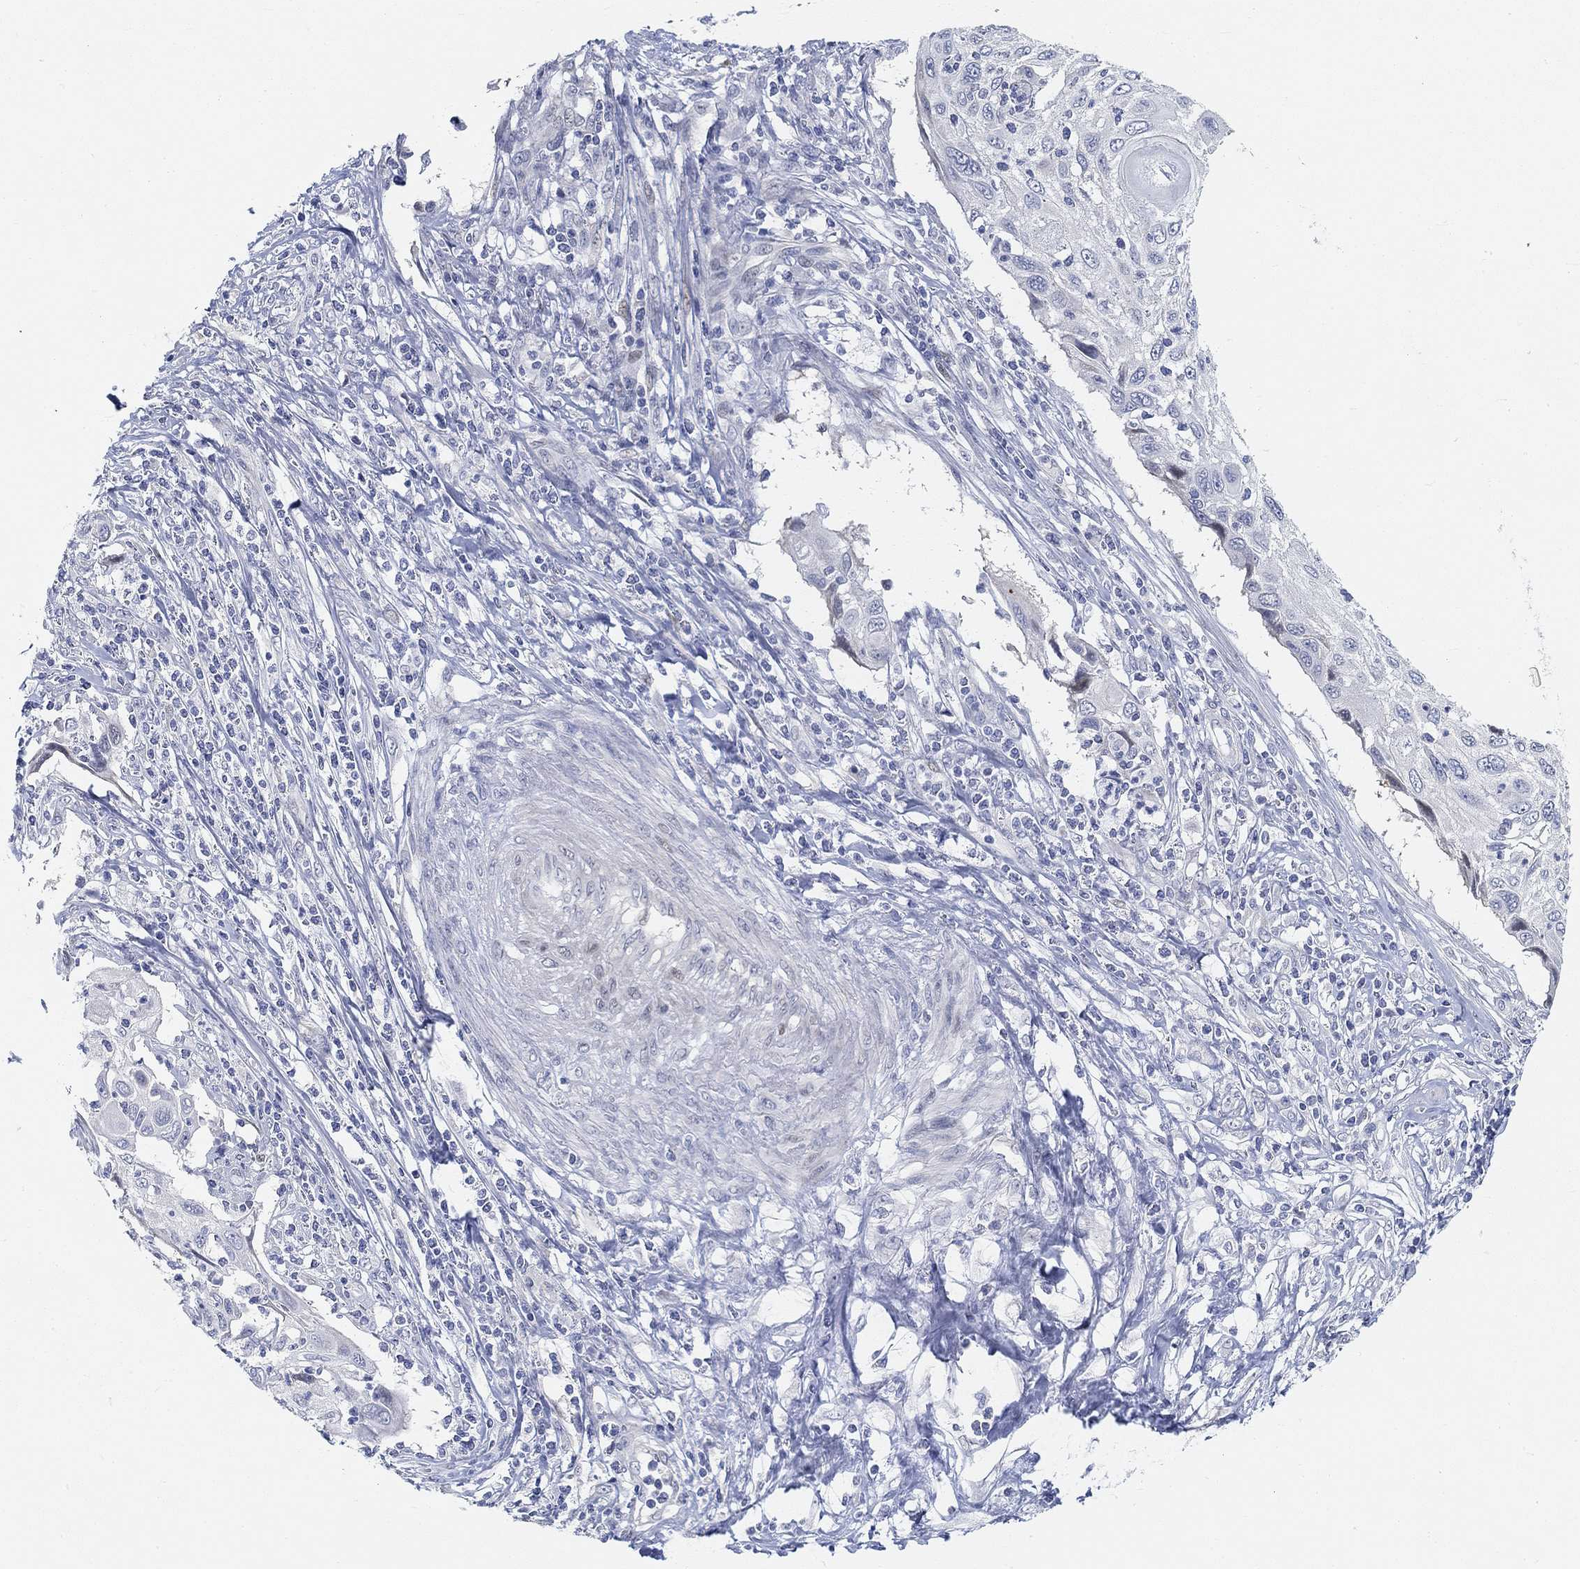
{"staining": {"intensity": "negative", "quantity": "none", "location": "none"}, "tissue": "cervical cancer", "cell_type": "Tumor cells", "image_type": "cancer", "snomed": [{"axis": "morphology", "description": "Squamous cell carcinoma, NOS"}, {"axis": "topography", "description": "Cervix"}], "caption": "The IHC image has no significant positivity in tumor cells of cervical cancer (squamous cell carcinoma) tissue. (Stains: DAB IHC with hematoxylin counter stain, Microscopy: brightfield microscopy at high magnification).", "gene": "SNTG2", "patient": {"sex": "female", "age": 70}}